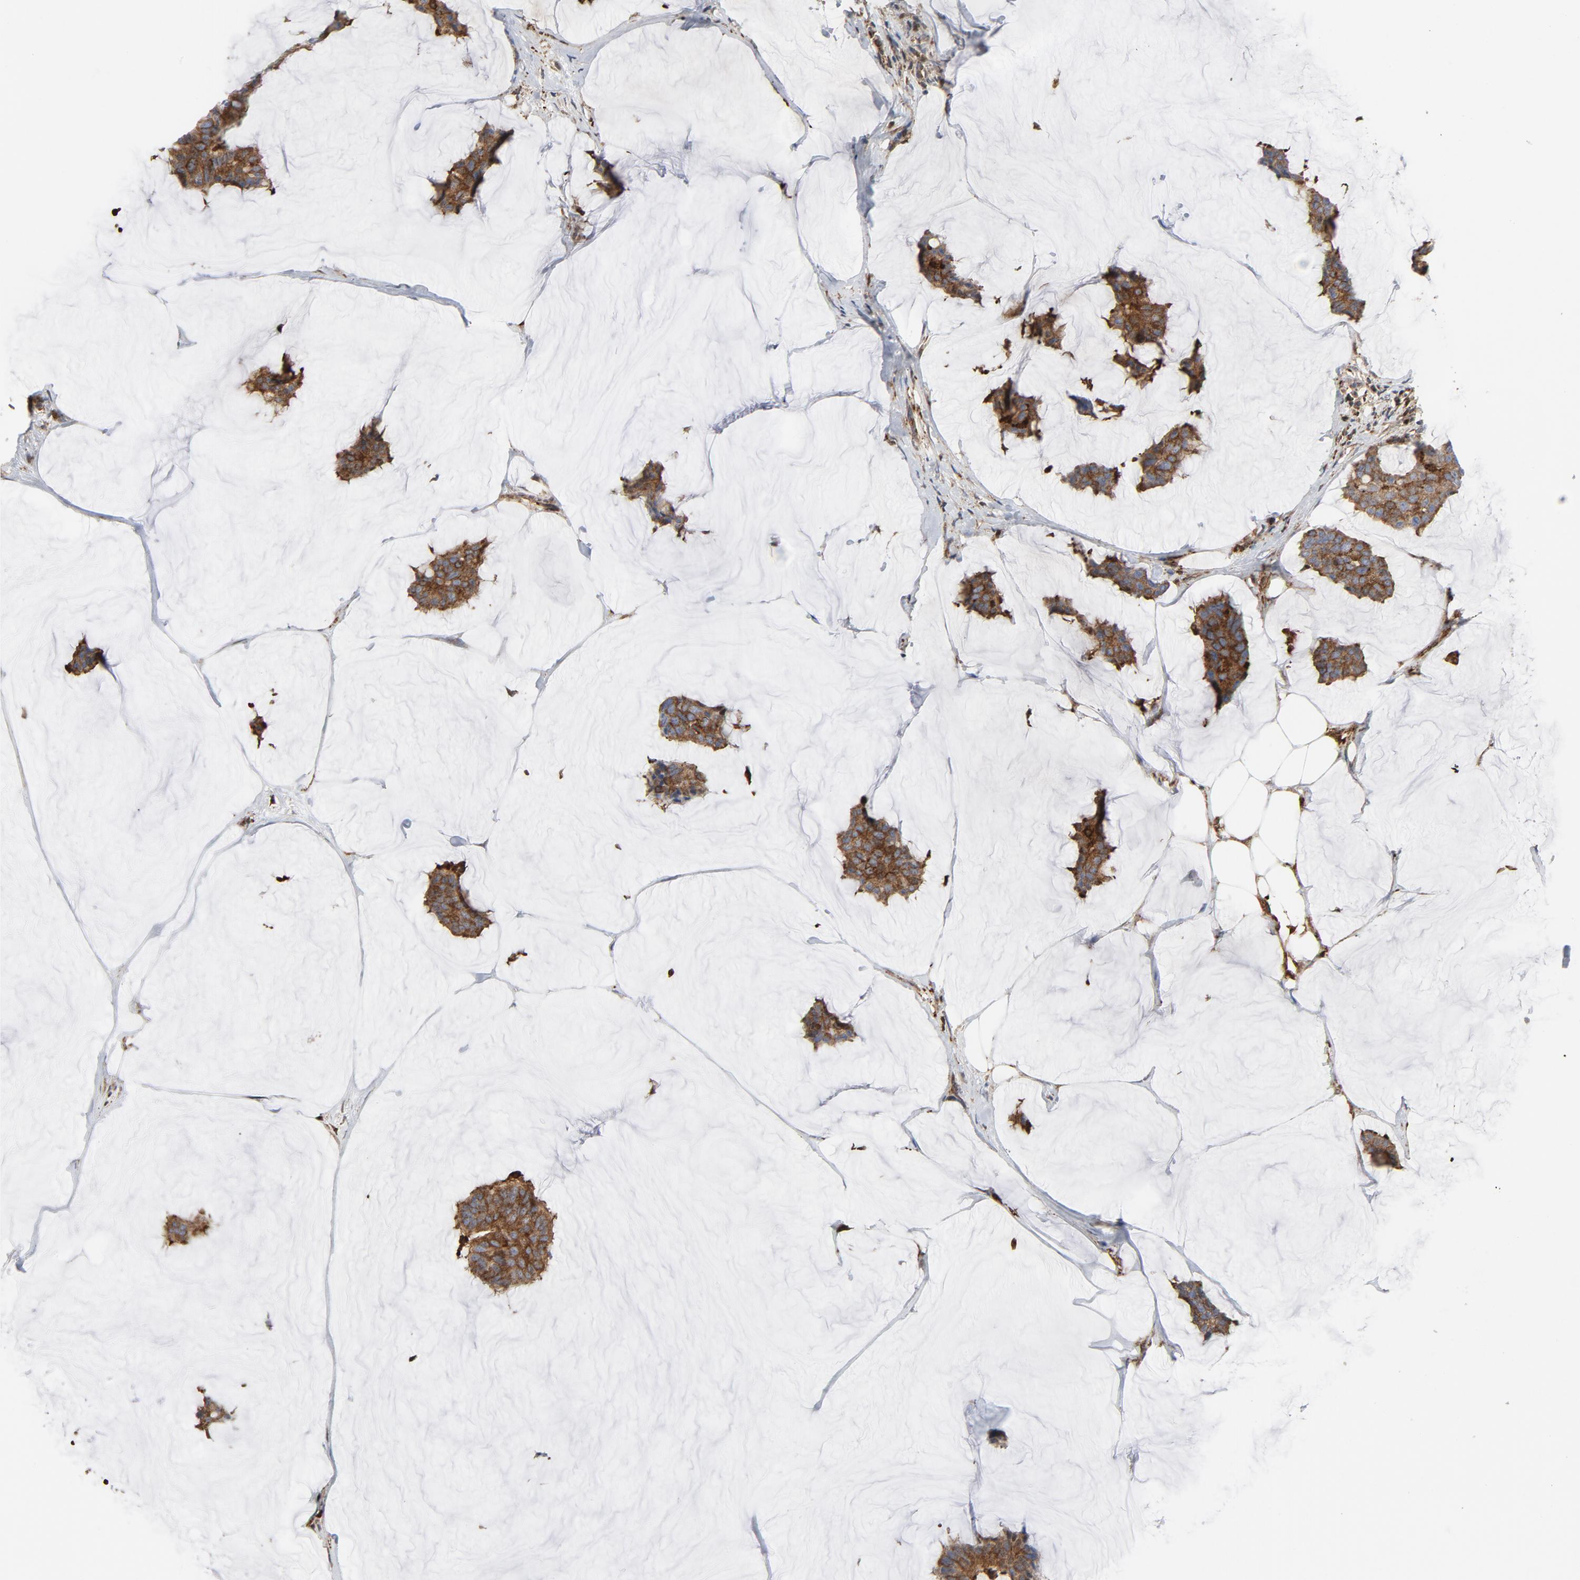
{"staining": {"intensity": "moderate", "quantity": ">75%", "location": "cytoplasmic/membranous"}, "tissue": "breast cancer", "cell_type": "Tumor cells", "image_type": "cancer", "snomed": [{"axis": "morphology", "description": "Duct carcinoma"}, {"axis": "topography", "description": "Breast"}], "caption": "A medium amount of moderate cytoplasmic/membranous expression is identified in approximately >75% of tumor cells in infiltrating ductal carcinoma (breast) tissue. Using DAB (brown) and hematoxylin (blue) stains, captured at high magnification using brightfield microscopy.", "gene": "YES1", "patient": {"sex": "female", "age": 93}}